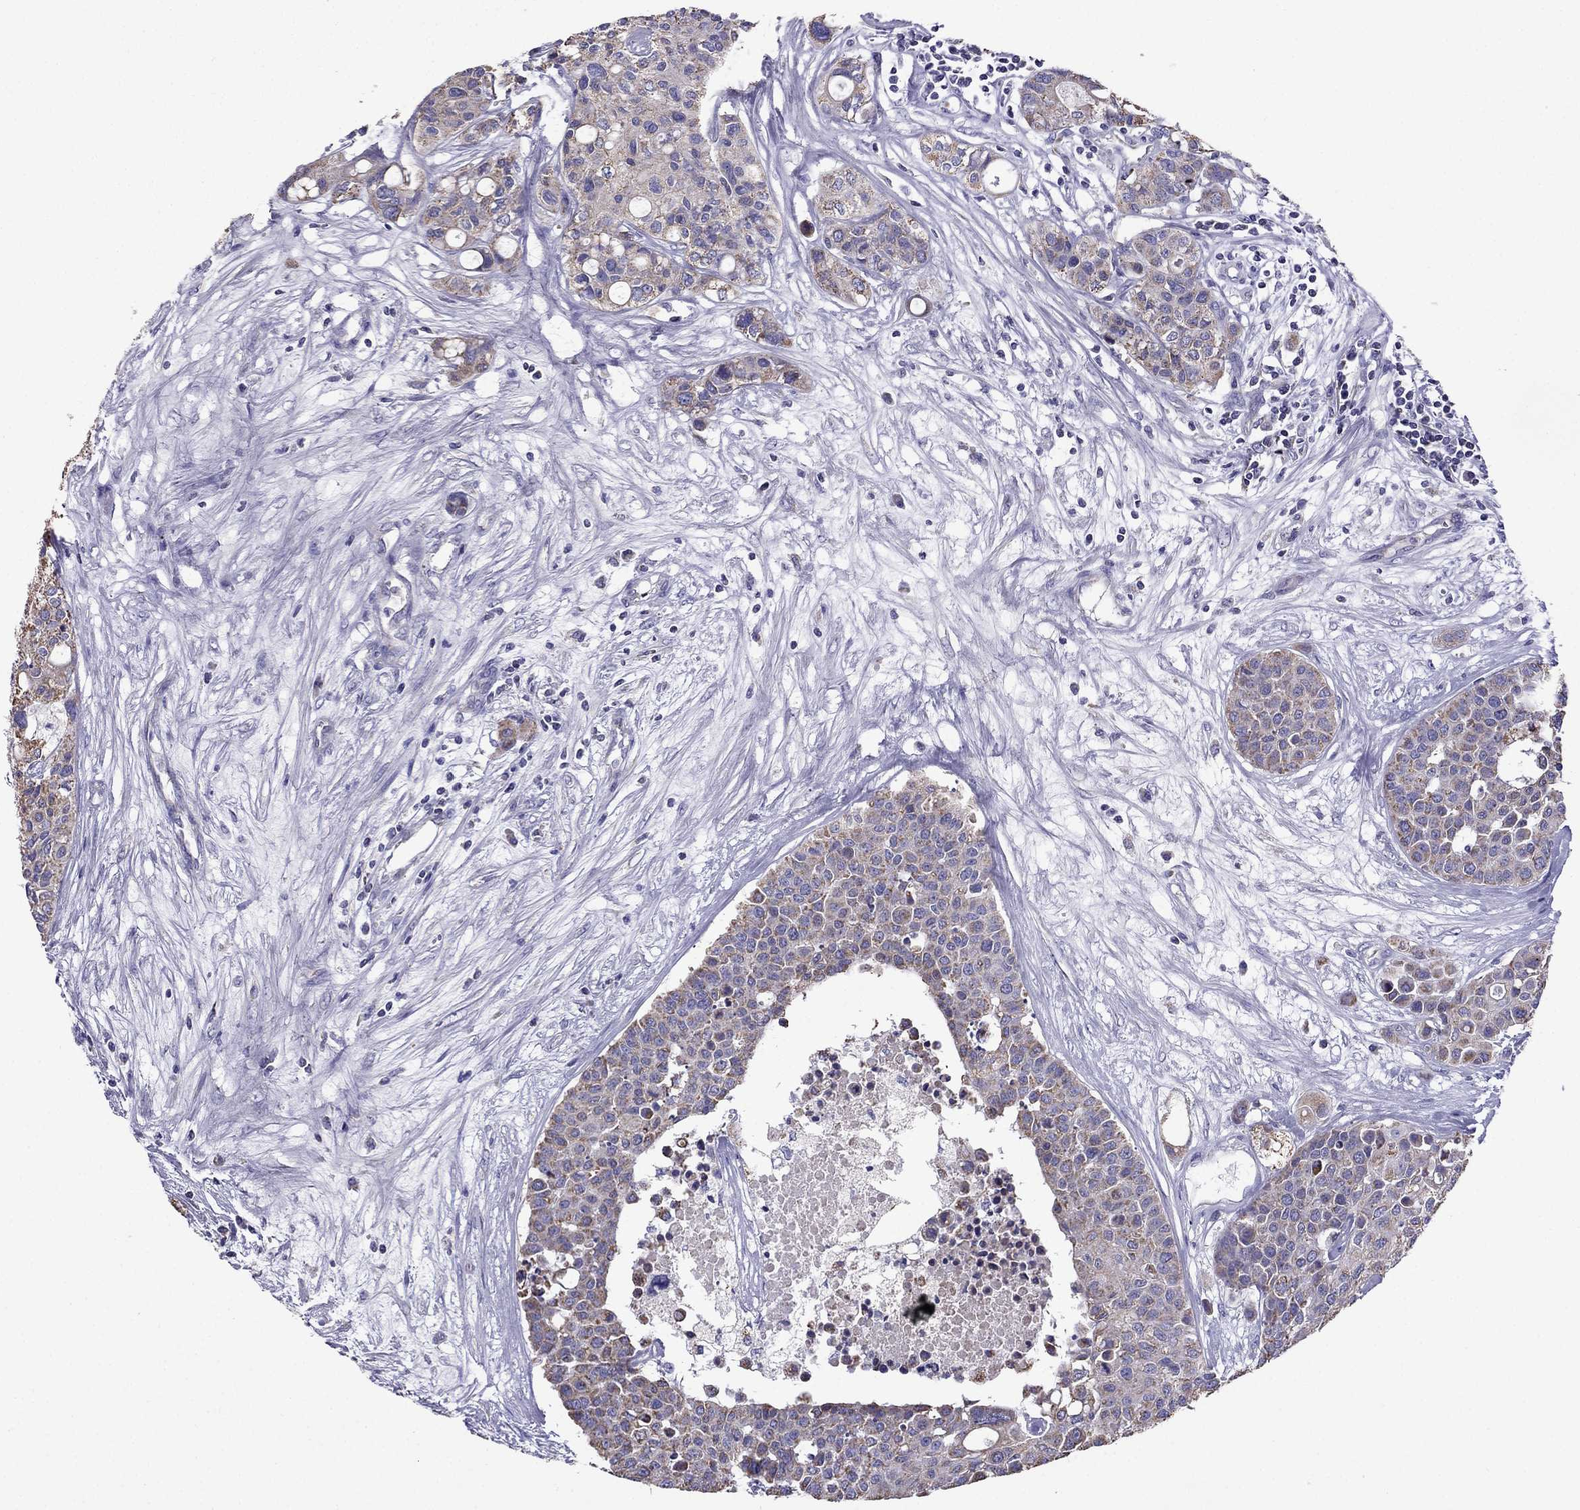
{"staining": {"intensity": "moderate", "quantity": ">75%", "location": "cytoplasmic/membranous"}, "tissue": "carcinoid", "cell_type": "Tumor cells", "image_type": "cancer", "snomed": [{"axis": "morphology", "description": "Carcinoid, malignant, NOS"}, {"axis": "topography", "description": "Colon"}], "caption": "This is a histology image of immunohistochemistry staining of carcinoid (malignant), which shows moderate expression in the cytoplasmic/membranous of tumor cells.", "gene": "DSC1", "patient": {"sex": "male", "age": 81}}